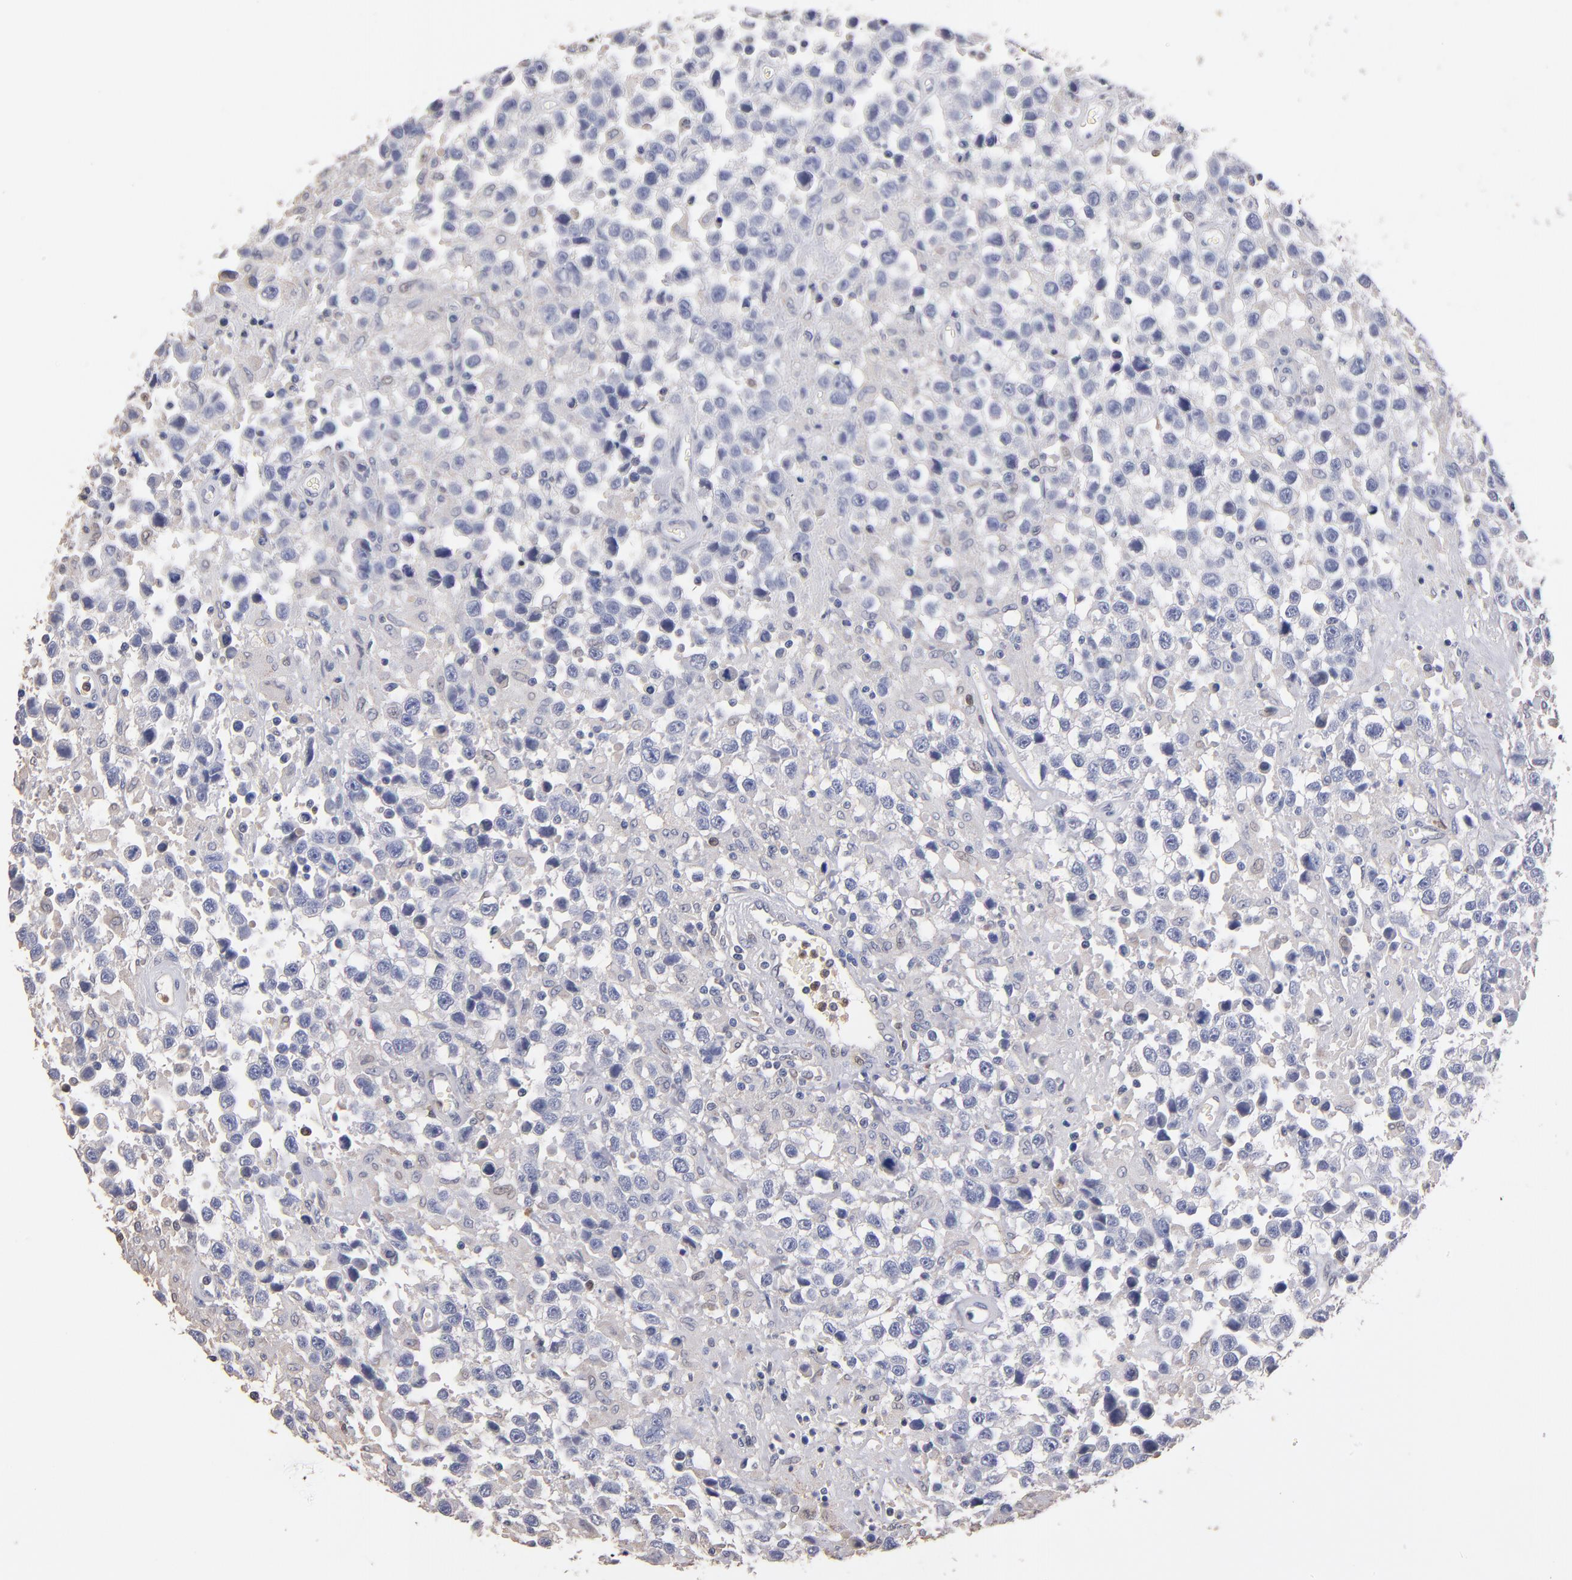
{"staining": {"intensity": "negative", "quantity": "none", "location": "none"}, "tissue": "testis cancer", "cell_type": "Tumor cells", "image_type": "cancer", "snomed": [{"axis": "morphology", "description": "Seminoma, NOS"}, {"axis": "topography", "description": "Testis"}], "caption": "High power microscopy photomicrograph of an IHC image of testis seminoma, revealing no significant positivity in tumor cells.", "gene": "RO60", "patient": {"sex": "male", "age": 43}}